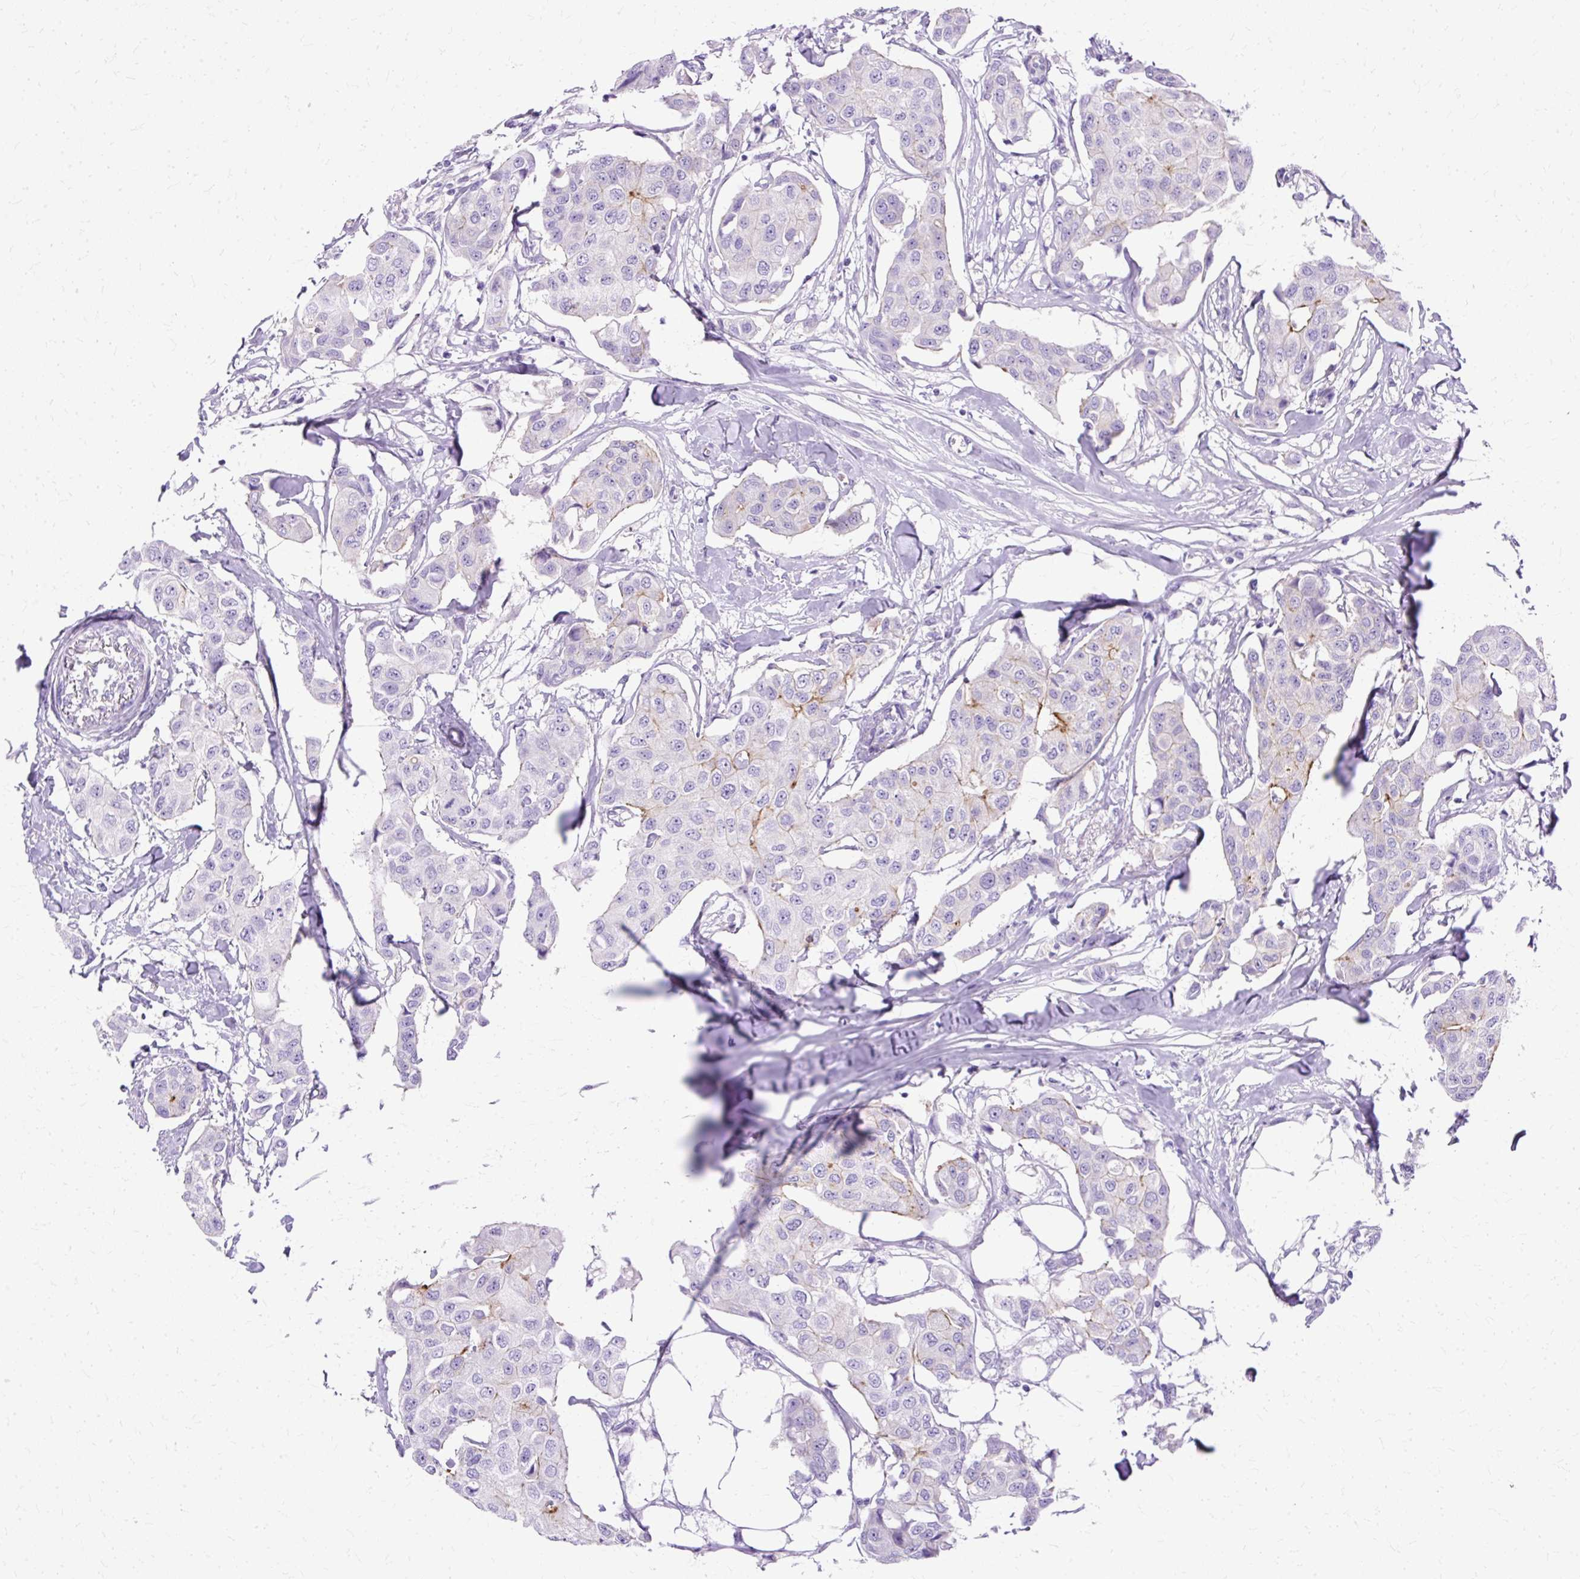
{"staining": {"intensity": "weak", "quantity": "<25%", "location": "cytoplasmic/membranous"}, "tissue": "breast cancer", "cell_type": "Tumor cells", "image_type": "cancer", "snomed": [{"axis": "morphology", "description": "Duct carcinoma"}, {"axis": "topography", "description": "Breast"}, {"axis": "topography", "description": "Lymph node"}], "caption": "This is a micrograph of IHC staining of breast cancer (invasive ductal carcinoma), which shows no positivity in tumor cells.", "gene": "MYO6", "patient": {"sex": "female", "age": 80}}